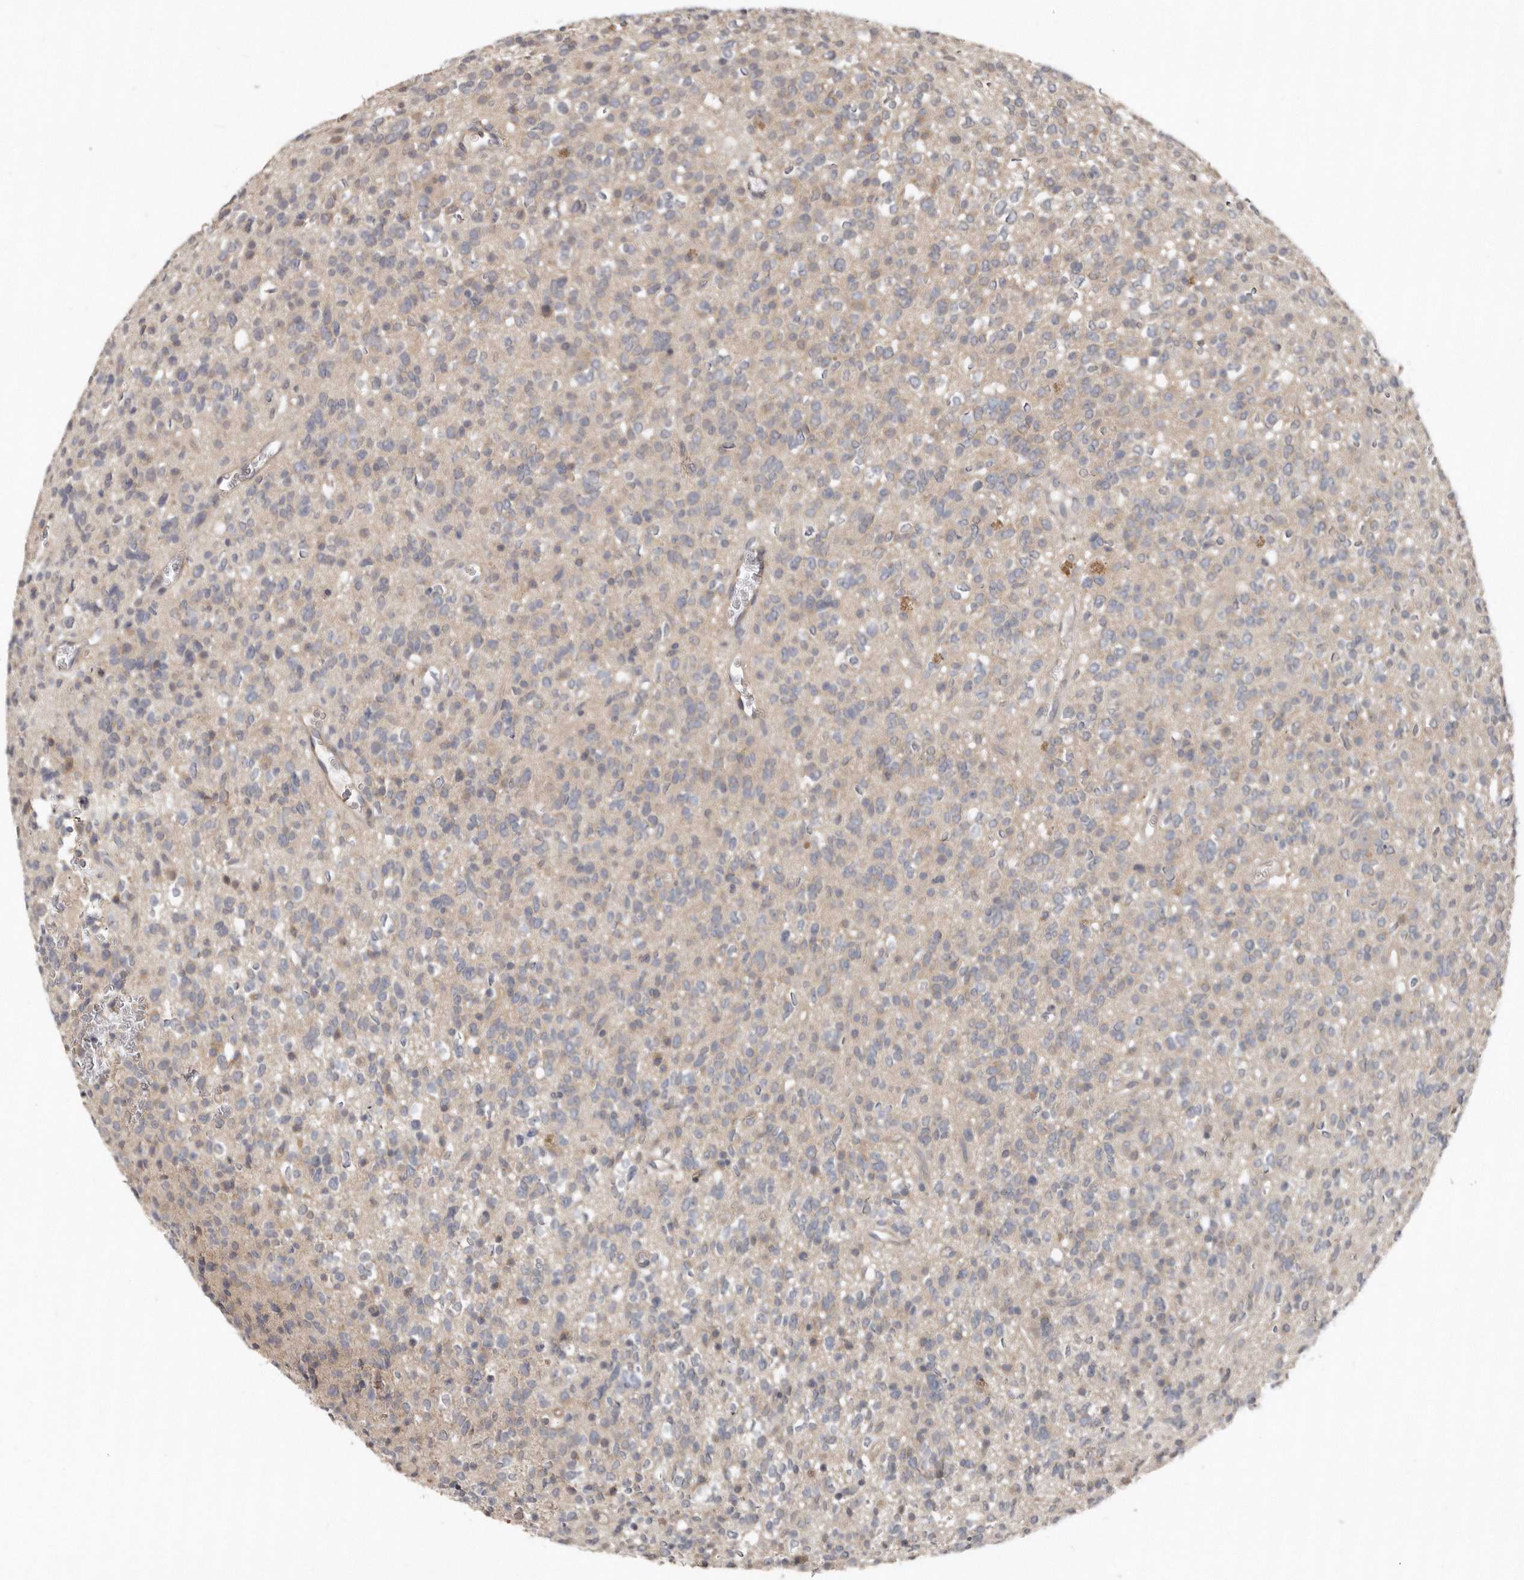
{"staining": {"intensity": "weak", "quantity": "<25%", "location": "cytoplasmic/membranous"}, "tissue": "glioma", "cell_type": "Tumor cells", "image_type": "cancer", "snomed": [{"axis": "morphology", "description": "Glioma, malignant, High grade"}, {"axis": "topography", "description": "Brain"}], "caption": "Tumor cells are negative for brown protein staining in glioma. (DAB (3,3'-diaminobenzidine) IHC with hematoxylin counter stain).", "gene": "AKNAD1", "patient": {"sex": "male", "age": 34}}